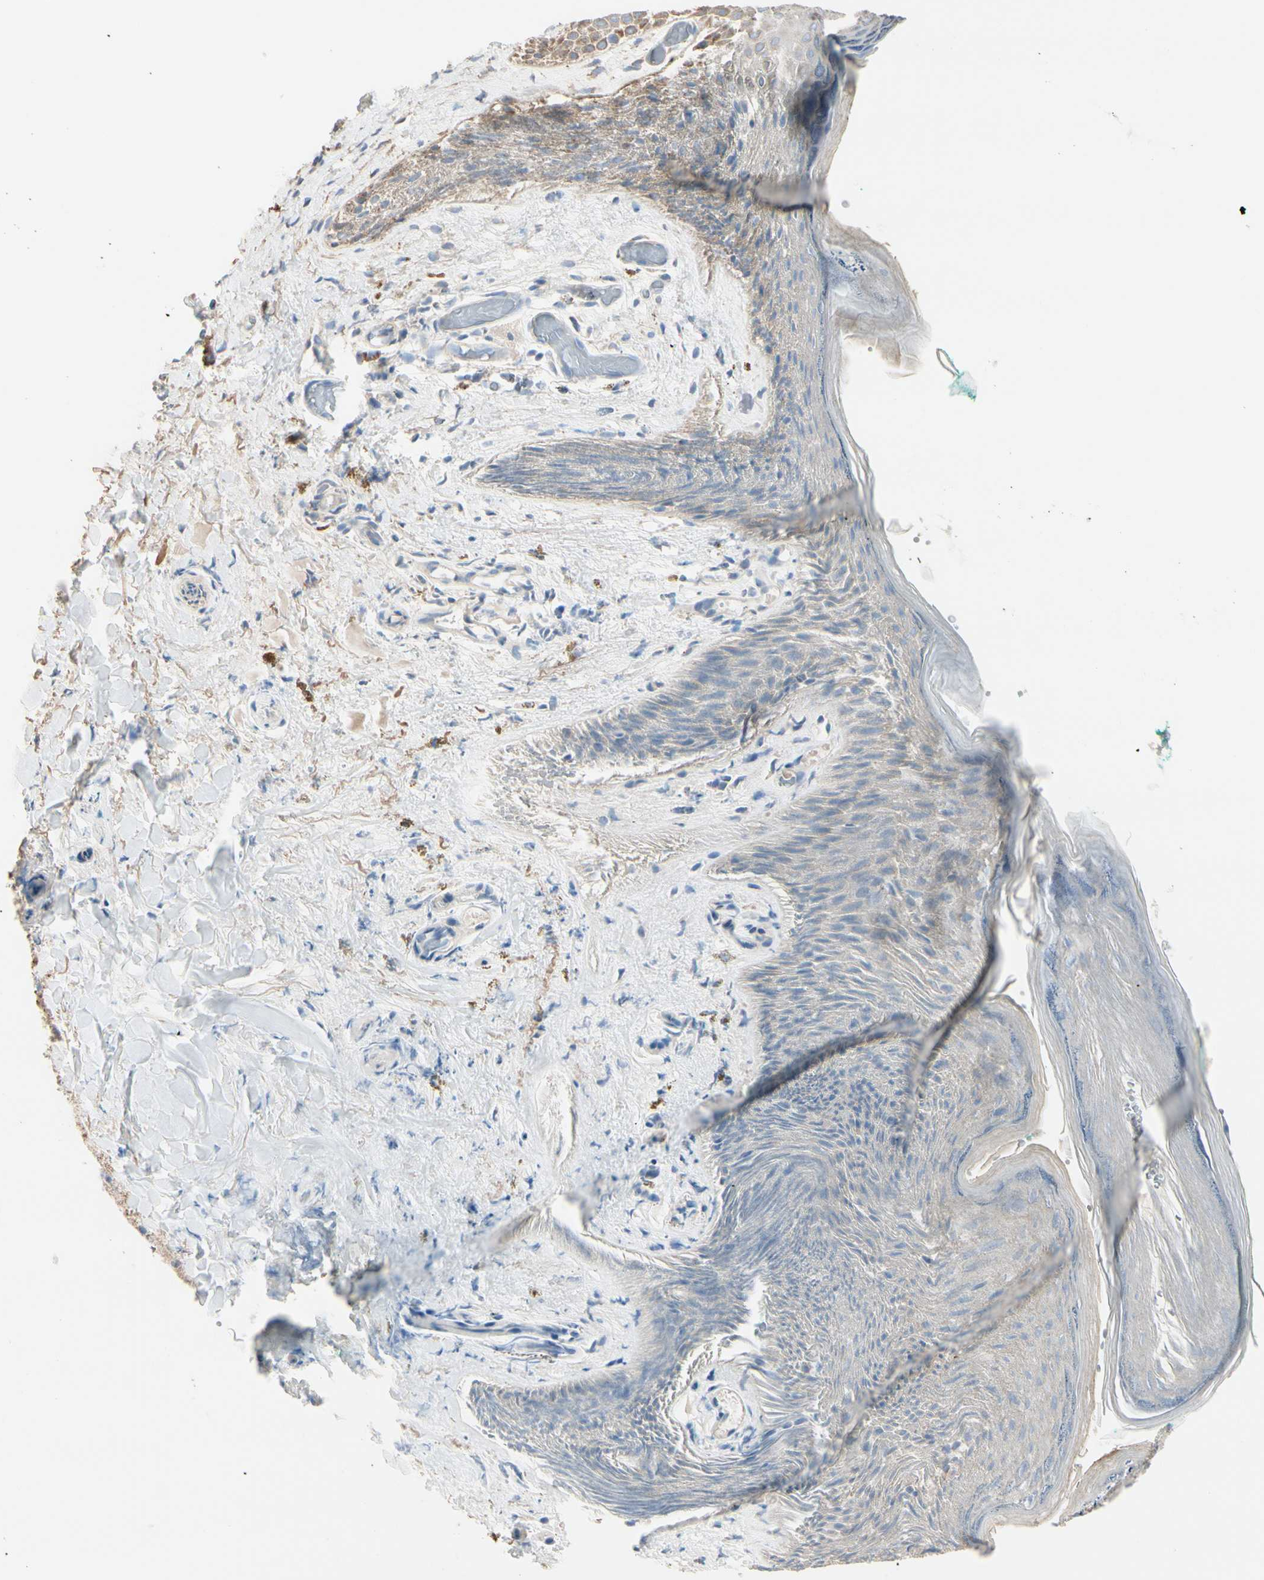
{"staining": {"intensity": "weak", "quantity": "25%-75%", "location": "cytoplasmic/membranous"}, "tissue": "skin", "cell_type": "Epidermal cells", "image_type": "normal", "snomed": [{"axis": "morphology", "description": "Normal tissue, NOS"}, {"axis": "topography", "description": "Anal"}], "caption": "IHC staining of unremarkable skin, which demonstrates low levels of weak cytoplasmic/membranous expression in about 25%-75% of epidermal cells indicating weak cytoplasmic/membranous protein staining. The staining was performed using DAB (3,3'-diaminobenzidine) (brown) for protein detection and nuclei were counterstained in hematoxylin (blue).", "gene": "EPHA3", "patient": {"sex": "male", "age": 74}}